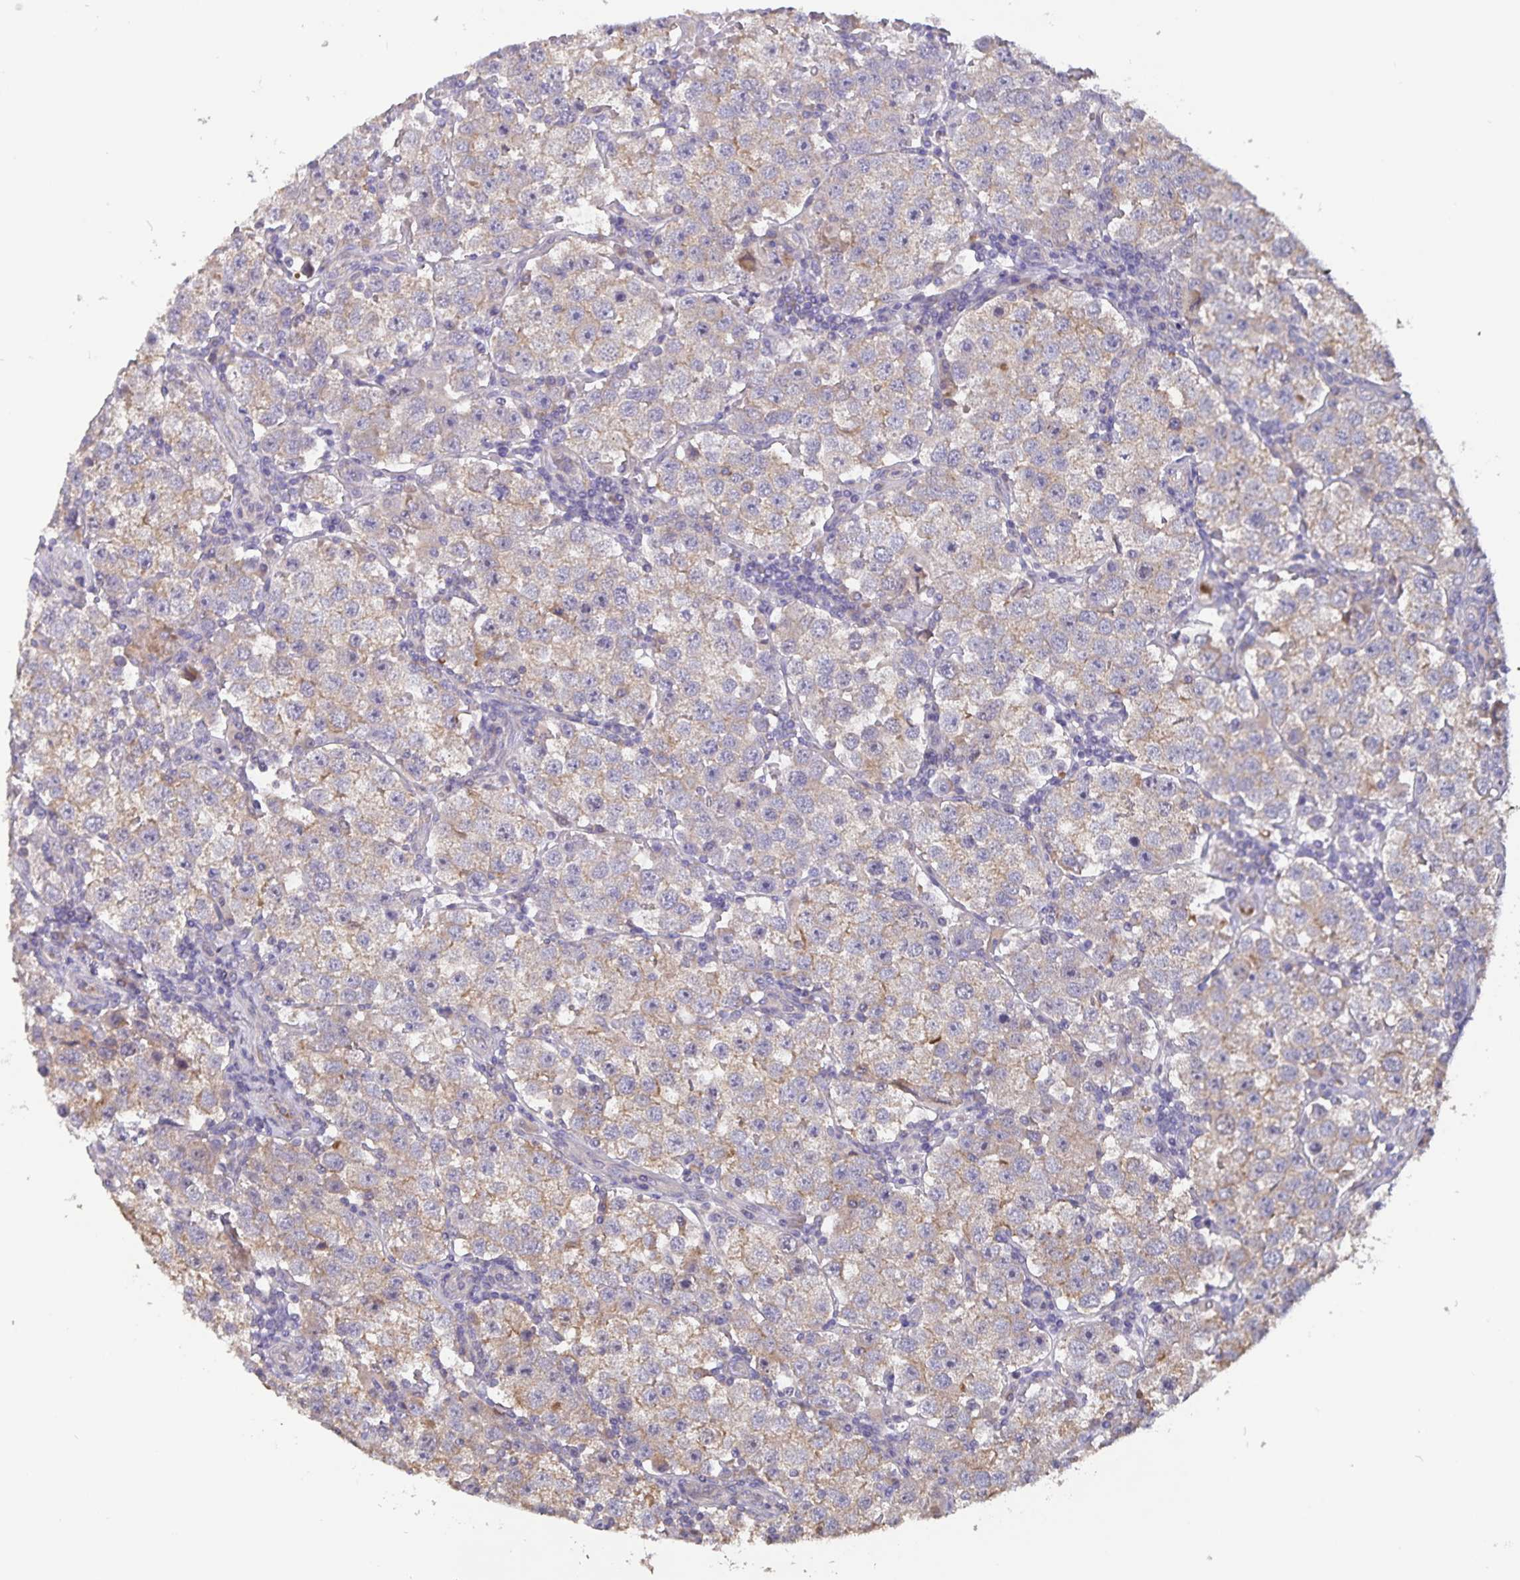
{"staining": {"intensity": "weak", "quantity": "25%-75%", "location": "cytoplasmic/membranous"}, "tissue": "testis cancer", "cell_type": "Tumor cells", "image_type": "cancer", "snomed": [{"axis": "morphology", "description": "Seminoma, NOS"}, {"axis": "topography", "description": "Testis"}], "caption": "IHC staining of testis cancer (seminoma), which reveals low levels of weak cytoplasmic/membranous staining in approximately 25%-75% of tumor cells indicating weak cytoplasmic/membranous protein staining. The staining was performed using DAB (3,3'-diaminobenzidine) (brown) for protein detection and nuclei were counterstained in hematoxylin (blue).", "gene": "FBXL16", "patient": {"sex": "male", "age": 37}}